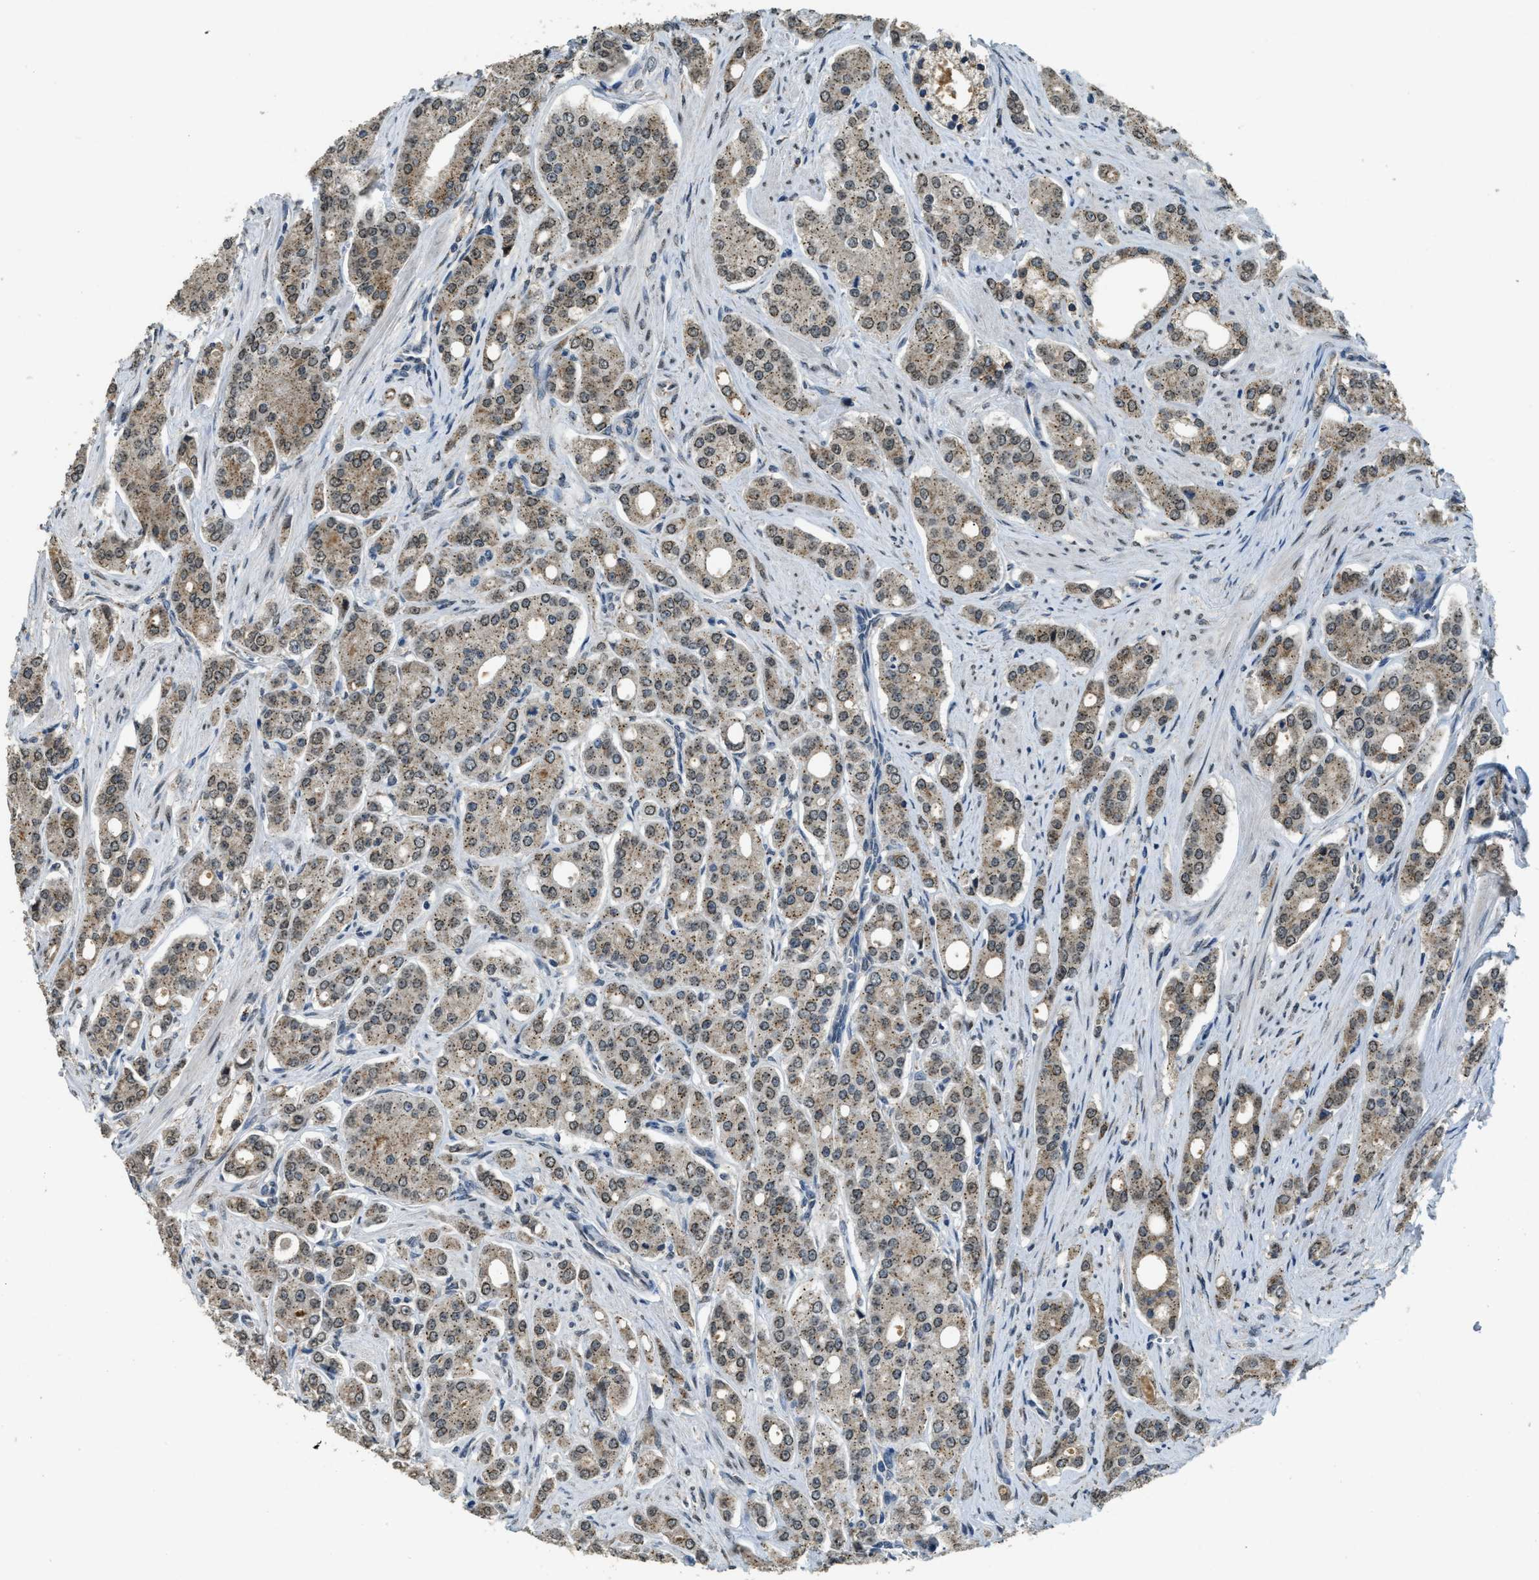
{"staining": {"intensity": "moderate", "quantity": ">75%", "location": "cytoplasmic/membranous"}, "tissue": "prostate cancer", "cell_type": "Tumor cells", "image_type": "cancer", "snomed": [{"axis": "morphology", "description": "Adenocarcinoma, High grade"}, {"axis": "topography", "description": "Prostate"}], "caption": "This is an image of immunohistochemistry staining of prostate high-grade adenocarcinoma, which shows moderate expression in the cytoplasmic/membranous of tumor cells.", "gene": "IPO7", "patient": {"sex": "male", "age": 71}}